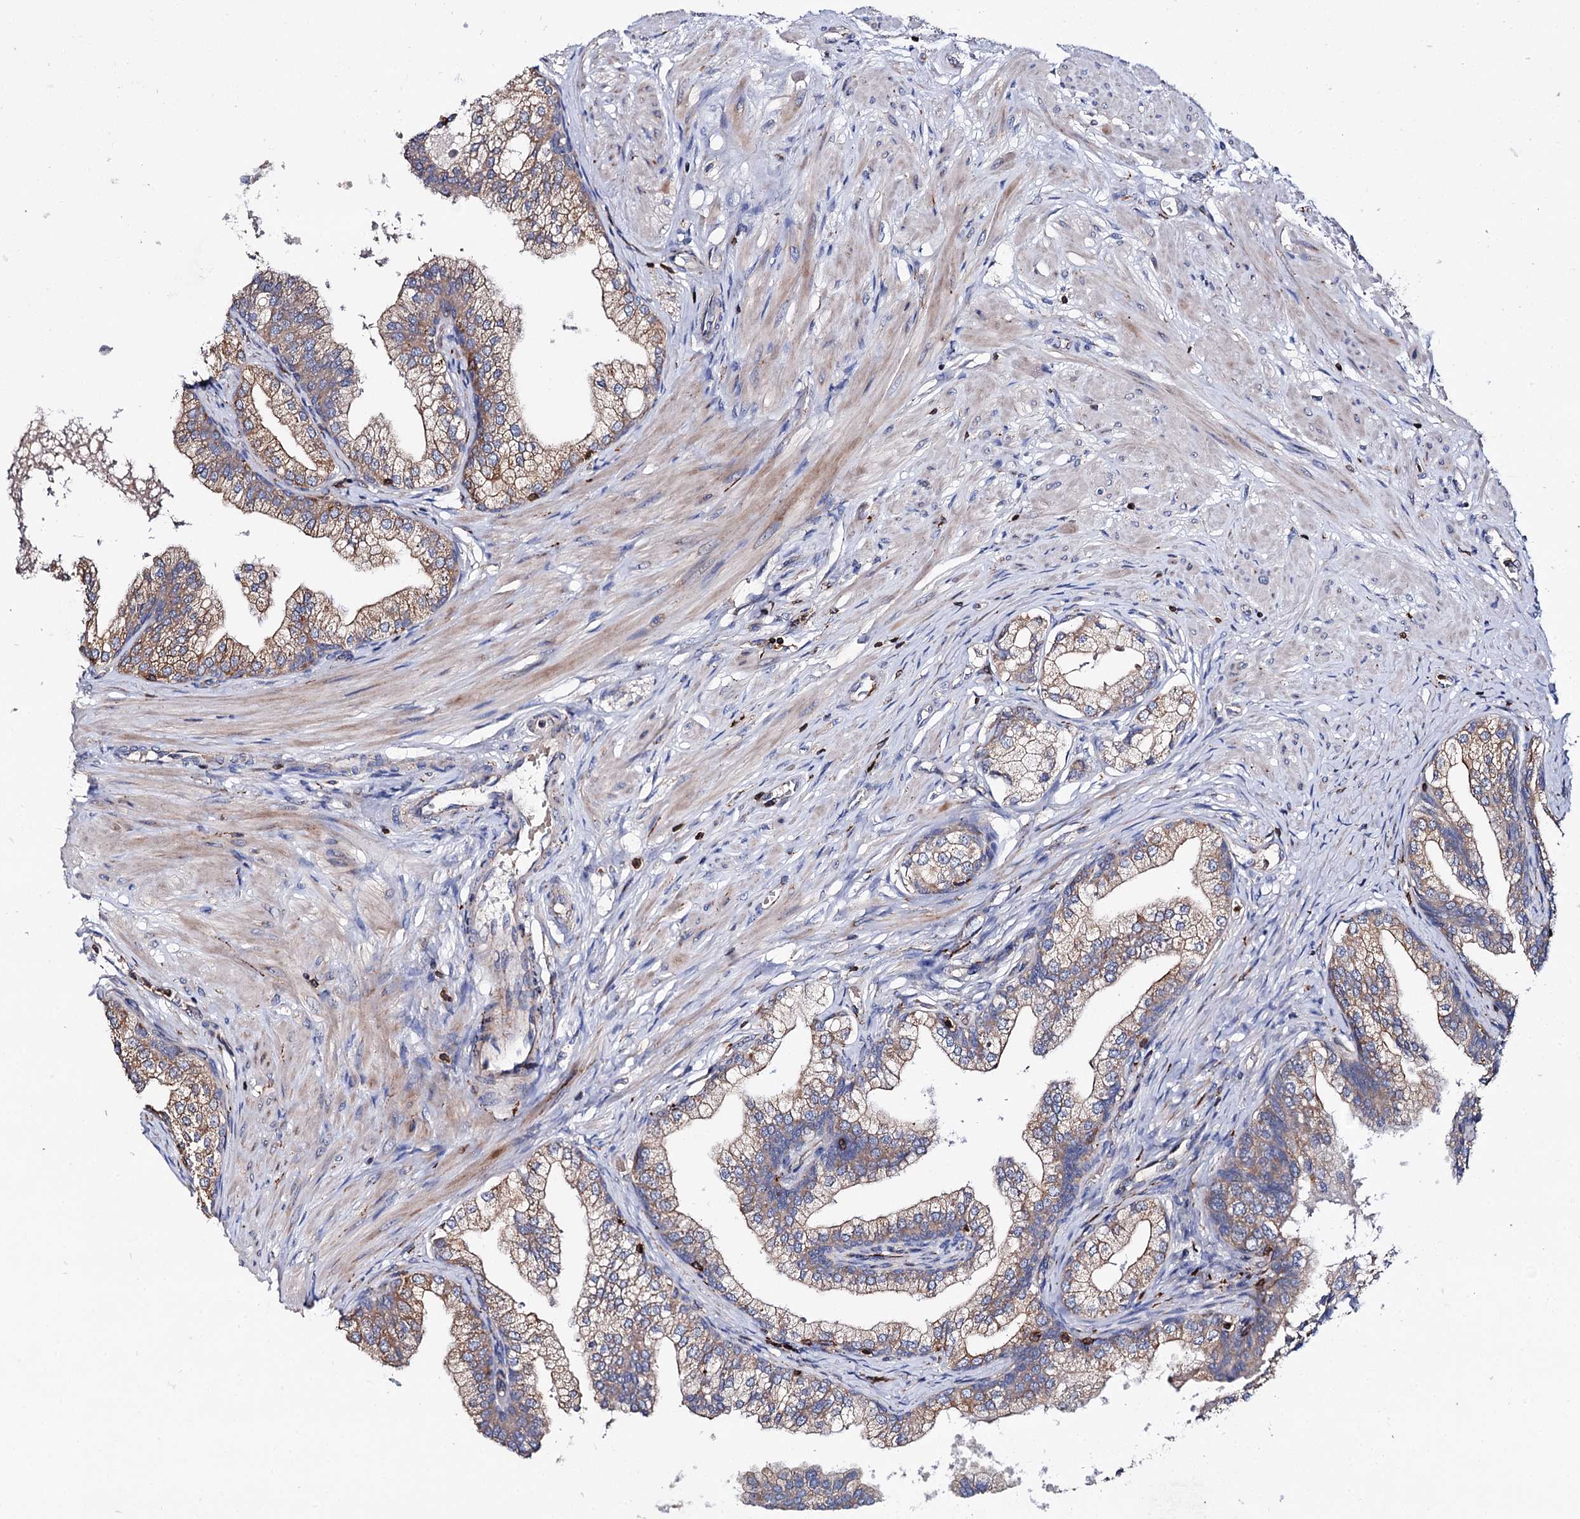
{"staining": {"intensity": "moderate", "quantity": ">75%", "location": "cytoplasmic/membranous"}, "tissue": "prostate", "cell_type": "Glandular cells", "image_type": "normal", "snomed": [{"axis": "morphology", "description": "Normal tissue, NOS"}, {"axis": "topography", "description": "Prostate"}], "caption": "Immunohistochemistry staining of unremarkable prostate, which shows medium levels of moderate cytoplasmic/membranous expression in approximately >75% of glandular cells indicating moderate cytoplasmic/membranous protein staining. The staining was performed using DAB (3,3'-diaminobenzidine) (brown) for protein detection and nuclei were counterstained in hematoxylin (blue).", "gene": "UBASH3B", "patient": {"sex": "male", "age": 60}}